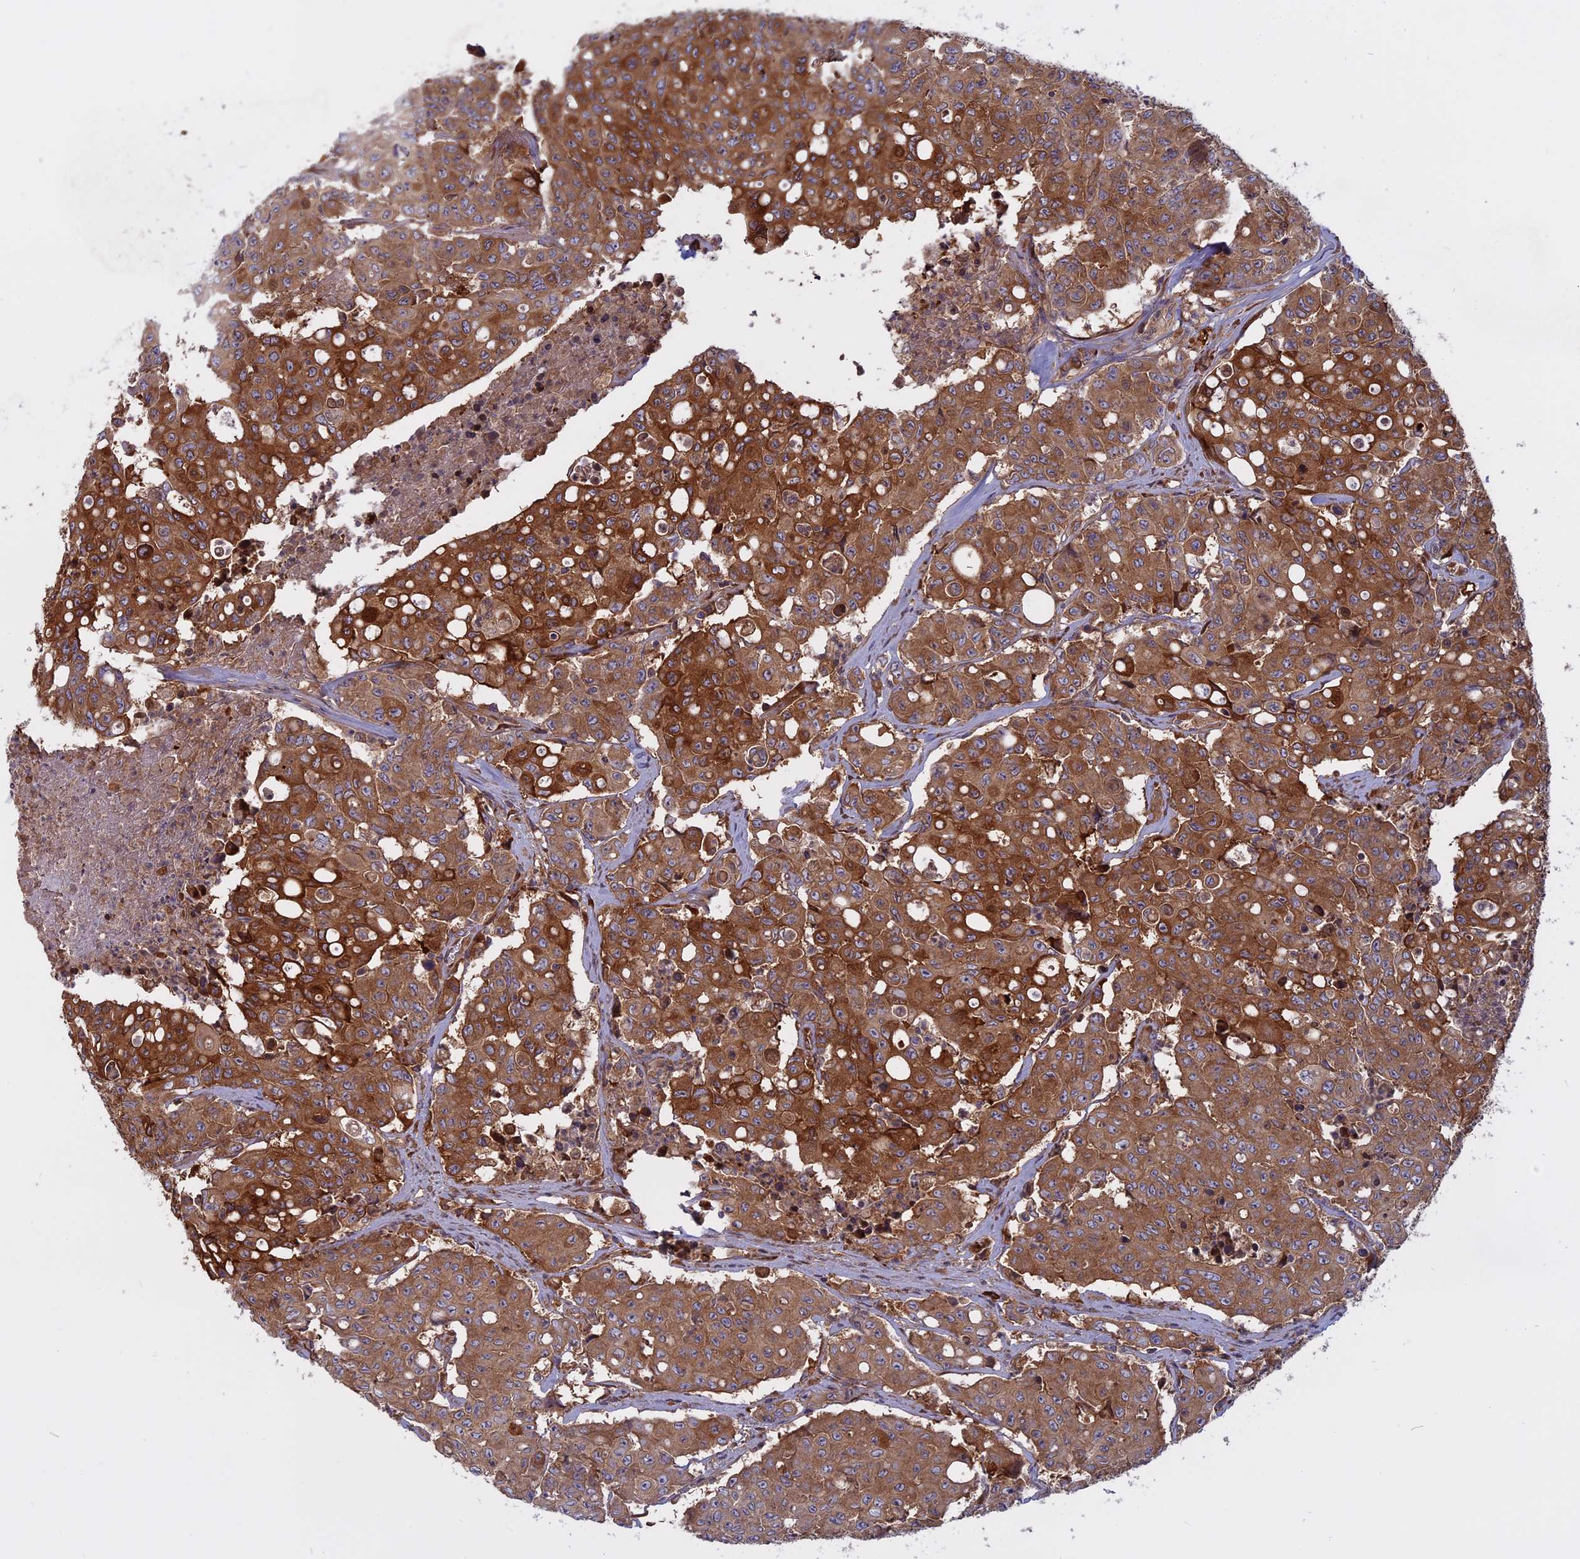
{"staining": {"intensity": "moderate", "quantity": ">75%", "location": "cytoplasmic/membranous"}, "tissue": "colorectal cancer", "cell_type": "Tumor cells", "image_type": "cancer", "snomed": [{"axis": "morphology", "description": "Adenocarcinoma, NOS"}, {"axis": "topography", "description": "Colon"}], "caption": "IHC of human colorectal cancer (adenocarcinoma) reveals medium levels of moderate cytoplasmic/membranous positivity in about >75% of tumor cells.", "gene": "TMEM208", "patient": {"sex": "male", "age": 51}}